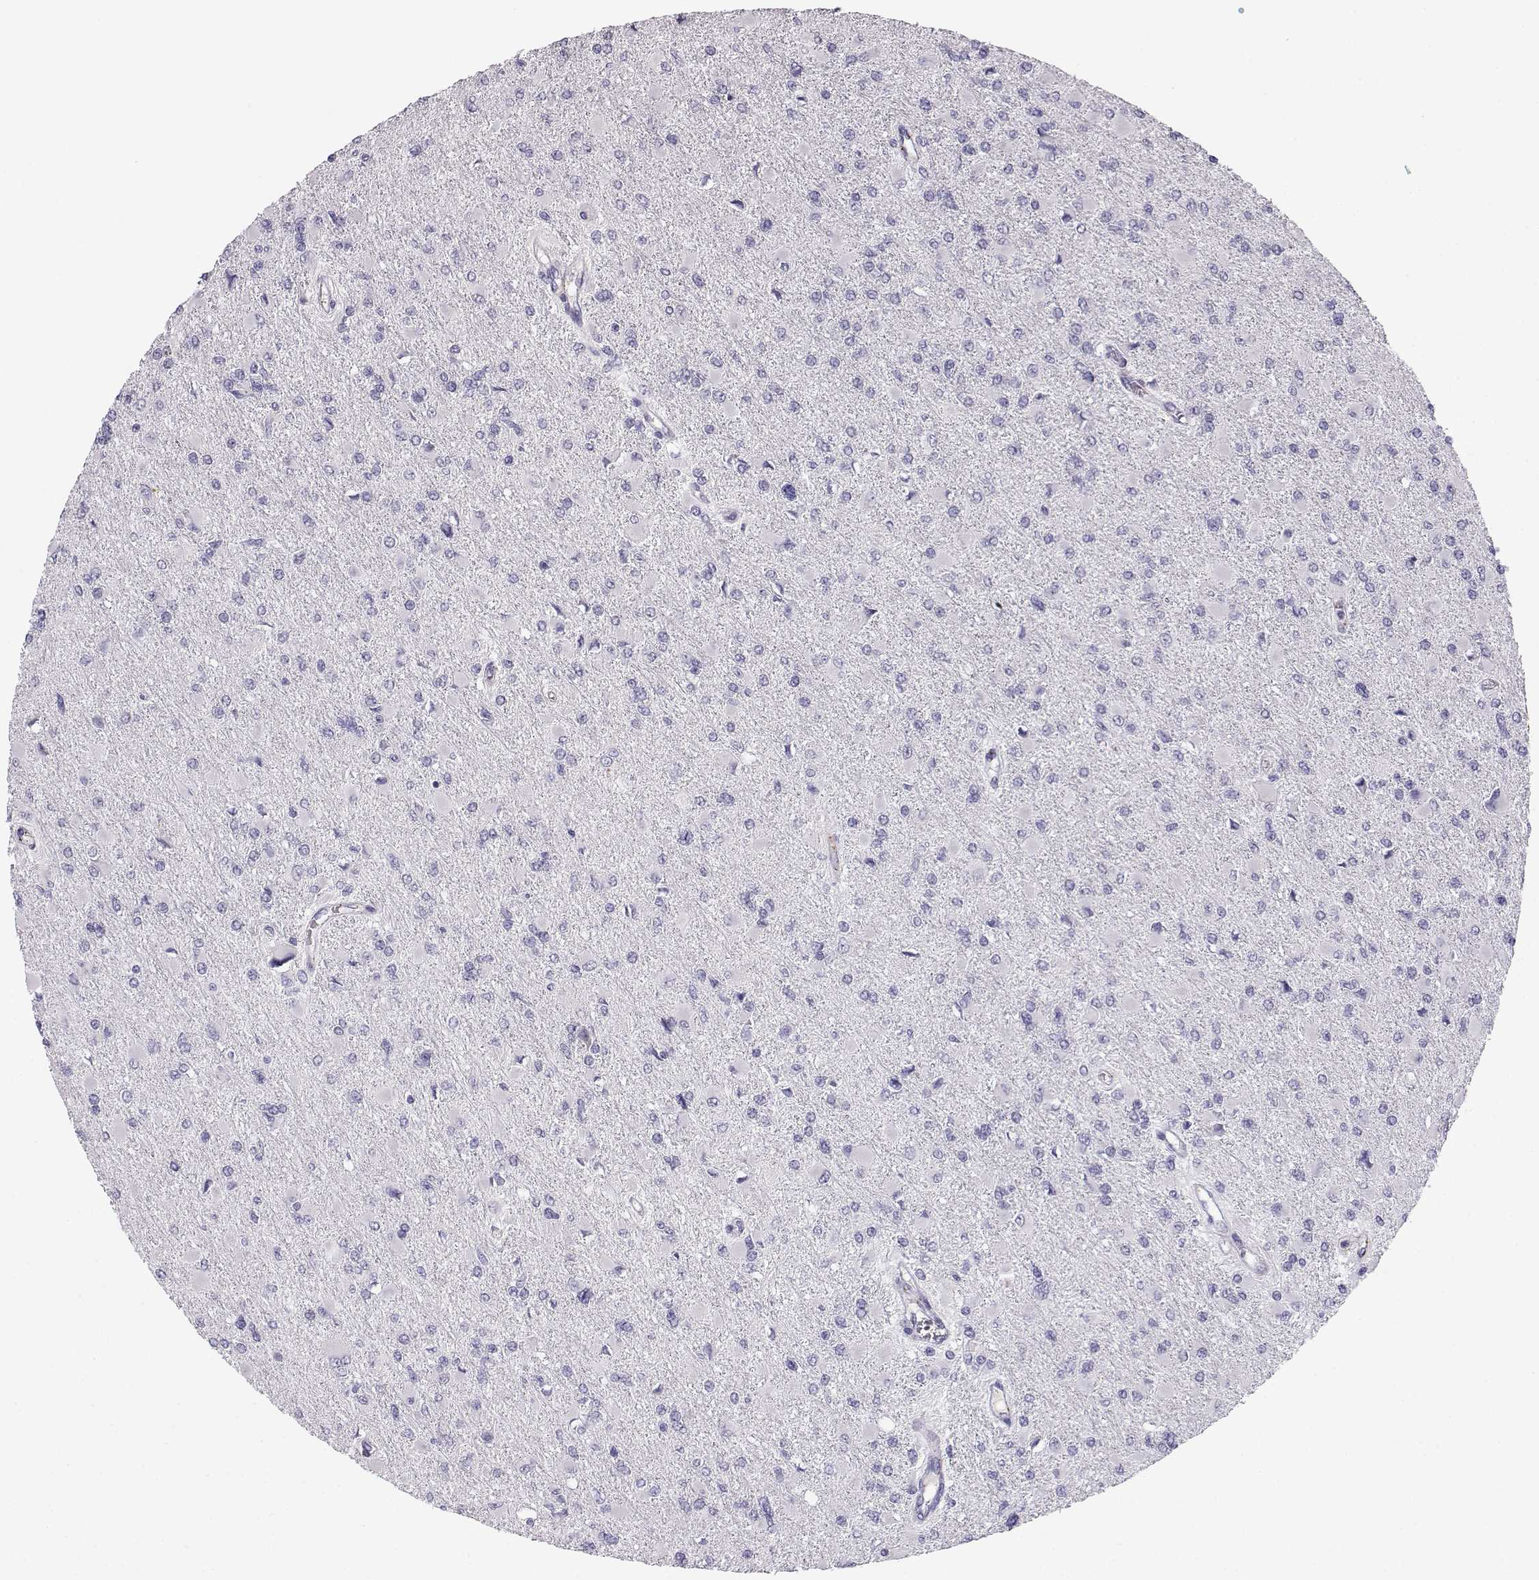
{"staining": {"intensity": "negative", "quantity": "none", "location": "none"}, "tissue": "glioma", "cell_type": "Tumor cells", "image_type": "cancer", "snomed": [{"axis": "morphology", "description": "Glioma, malignant, High grade"}, {"axis": "topography", "description": "Cerebral cortex"}], "caption": "An IHC photomicrograph of glioma is shown. There is no staining in tumor cells of glioma.", "gene": "ENDOU", "patient": {"sex": "female", "age": 36}}